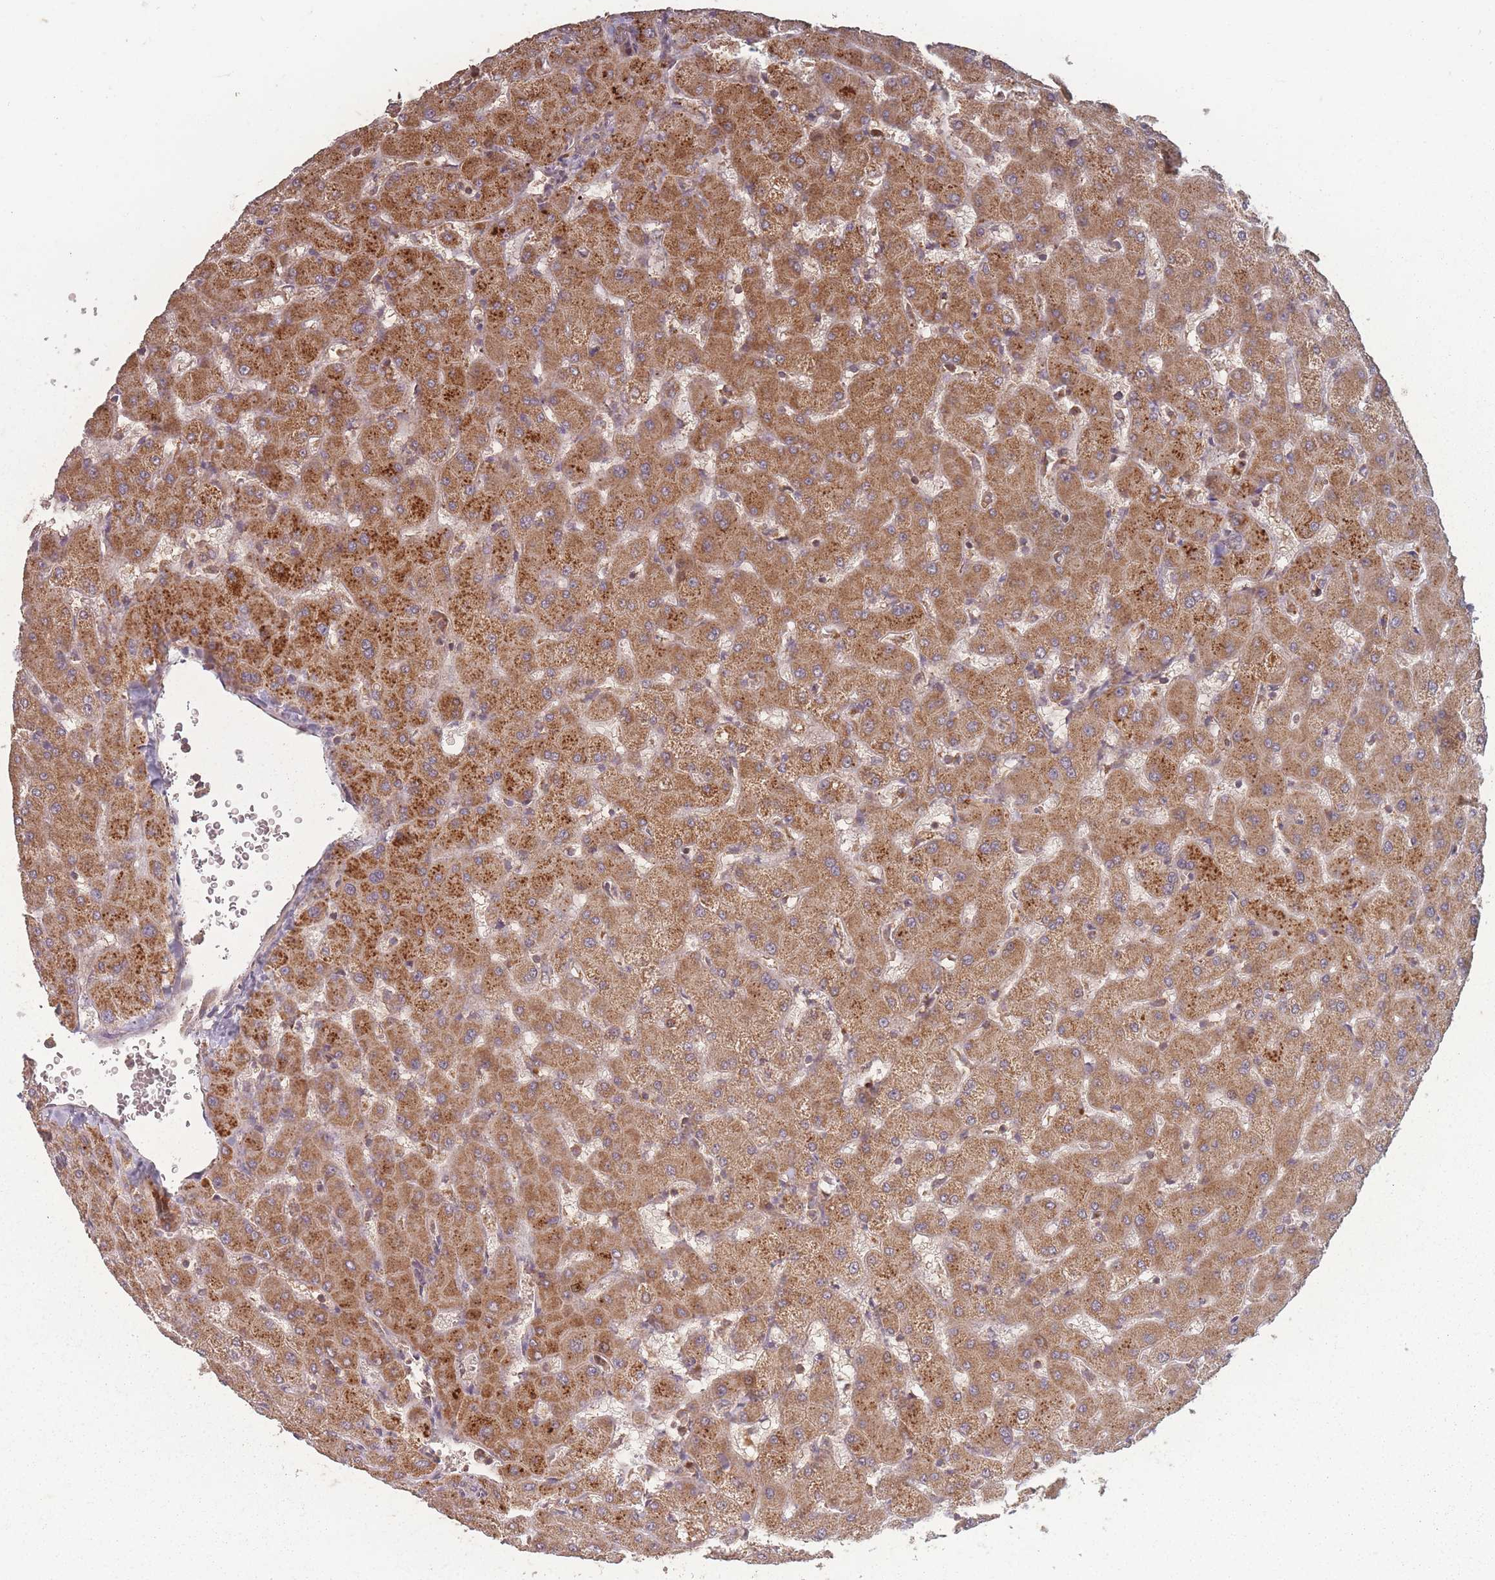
{"staining": {"intensity": "weak", "quantity": "25%-75%", "location": "cytoplasmic/membranous"}, "tissue": "liver", "cell_type": "Cholangiocytes", "image_type": "normal", "snomed": [{"axis": "morphology", "description": "Normal tissue, NOS"}, {"axis": "topography", "description": "Liver"}], "caption": "The photomicrograph reveals staining of benign liver, revealing weak cytoplasmic/membranous protein staining (brown color) within cholangiocytes. The staining is performed using DAB brown chromogen to label protein expression. The nuclei are counter-stained blue using hematoxylin.", "gene": "LYRM7", "patient": {"sex": "female", "age": 63}}